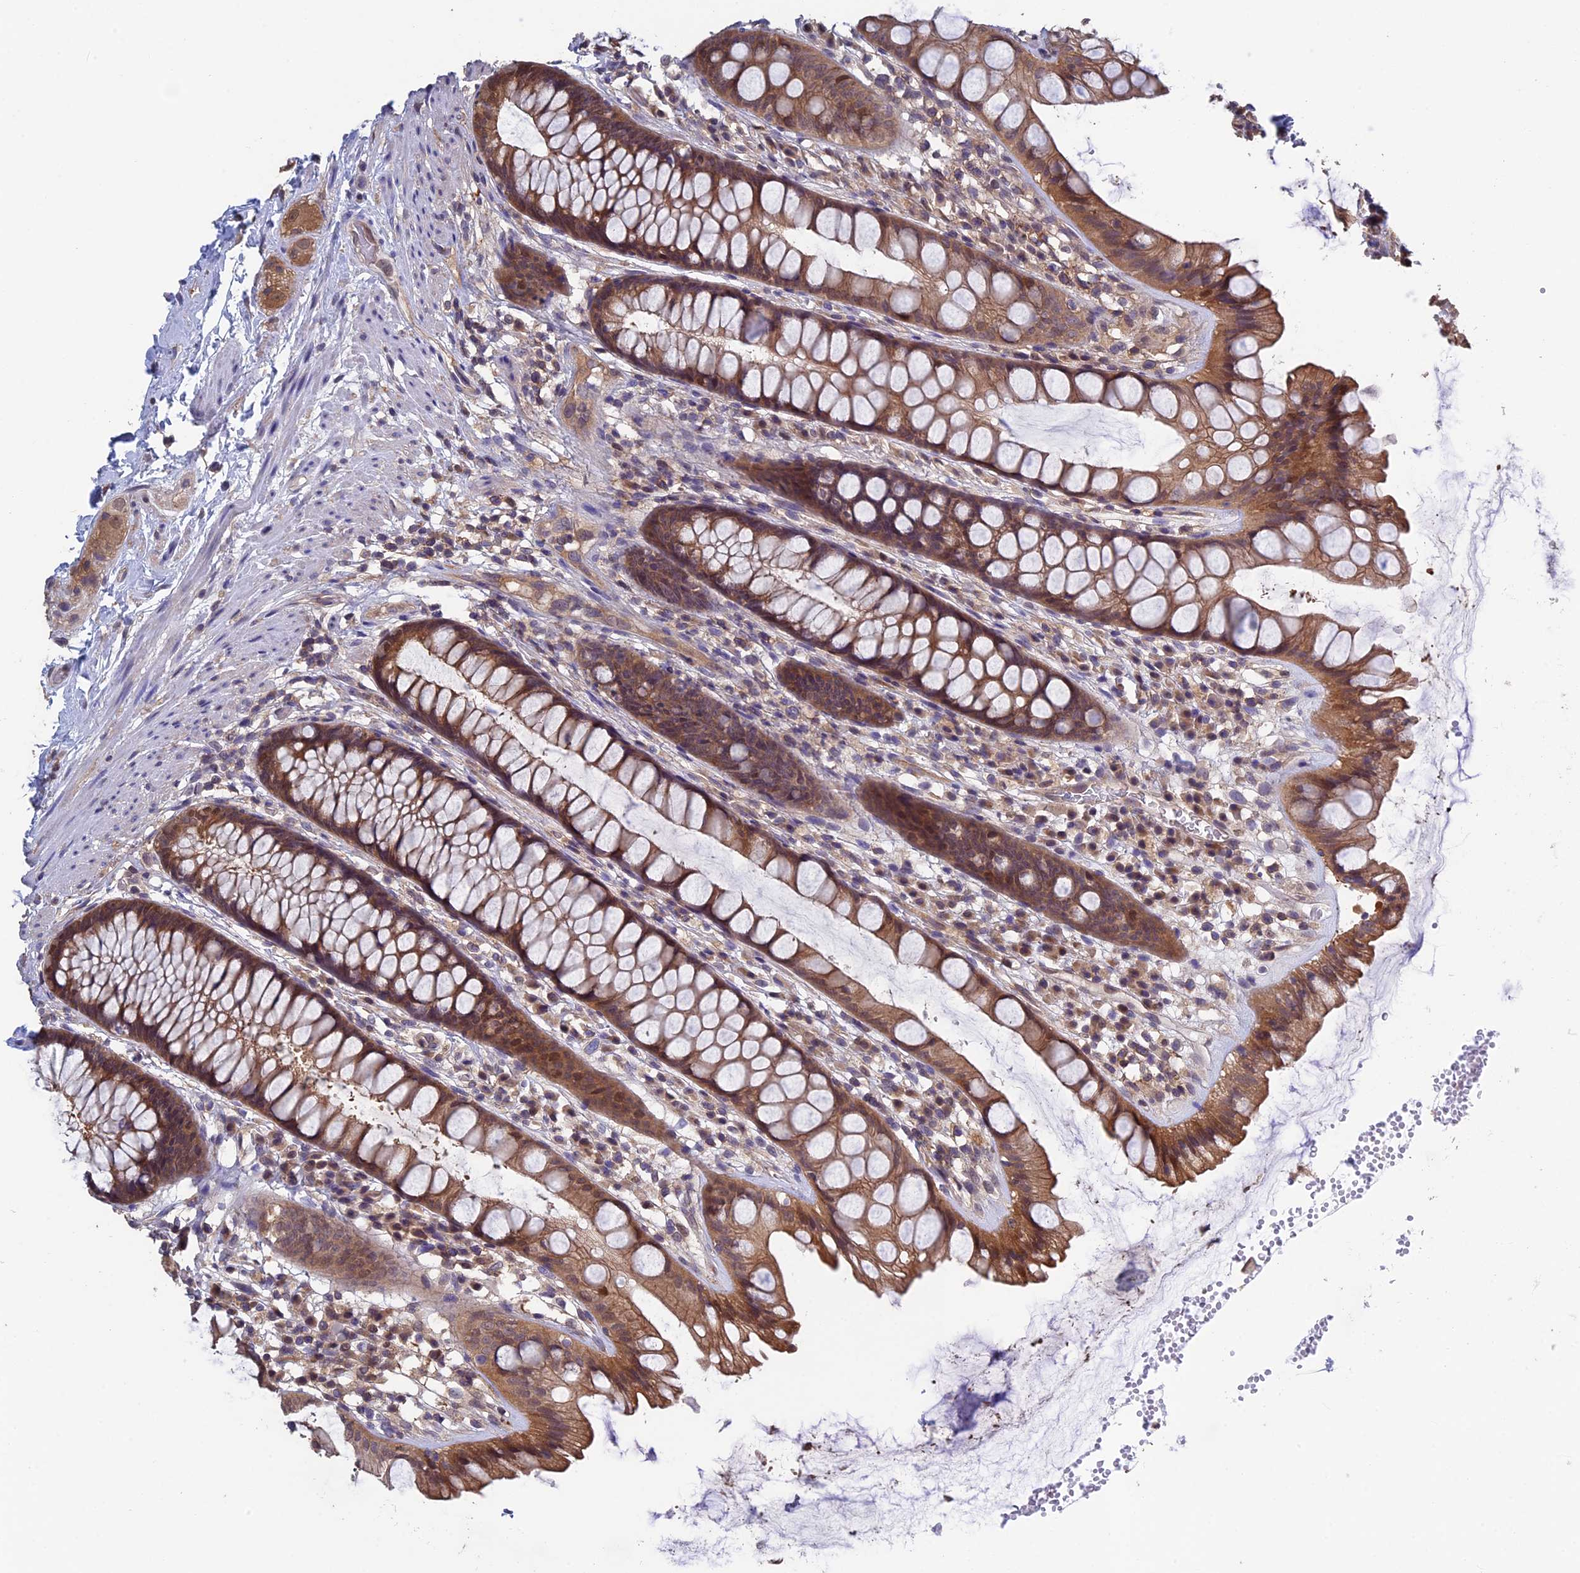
{"staining": {"intensity": "moderate", "quantity": ">75%", "location": "cytoplasmic/membranous"}, "tissue": "rectum", "cell_type": "Glandular cells", "image_type": "normal", "snomed": [{"axis": "morphology", "description": "Normal tissue, NOS"}, {"axis": "topography", "description": "Rectum"}], "caption": "The micrograph demonstrates a brown stain indicating the presence of a protein in the cytoplasmic/membranous of glandular cells in rectum. (DAB = brown stain, brightfield microscopy at high magnification).", "gene": "LCMT1", "patient": {"sex": "male", "age": 74}}